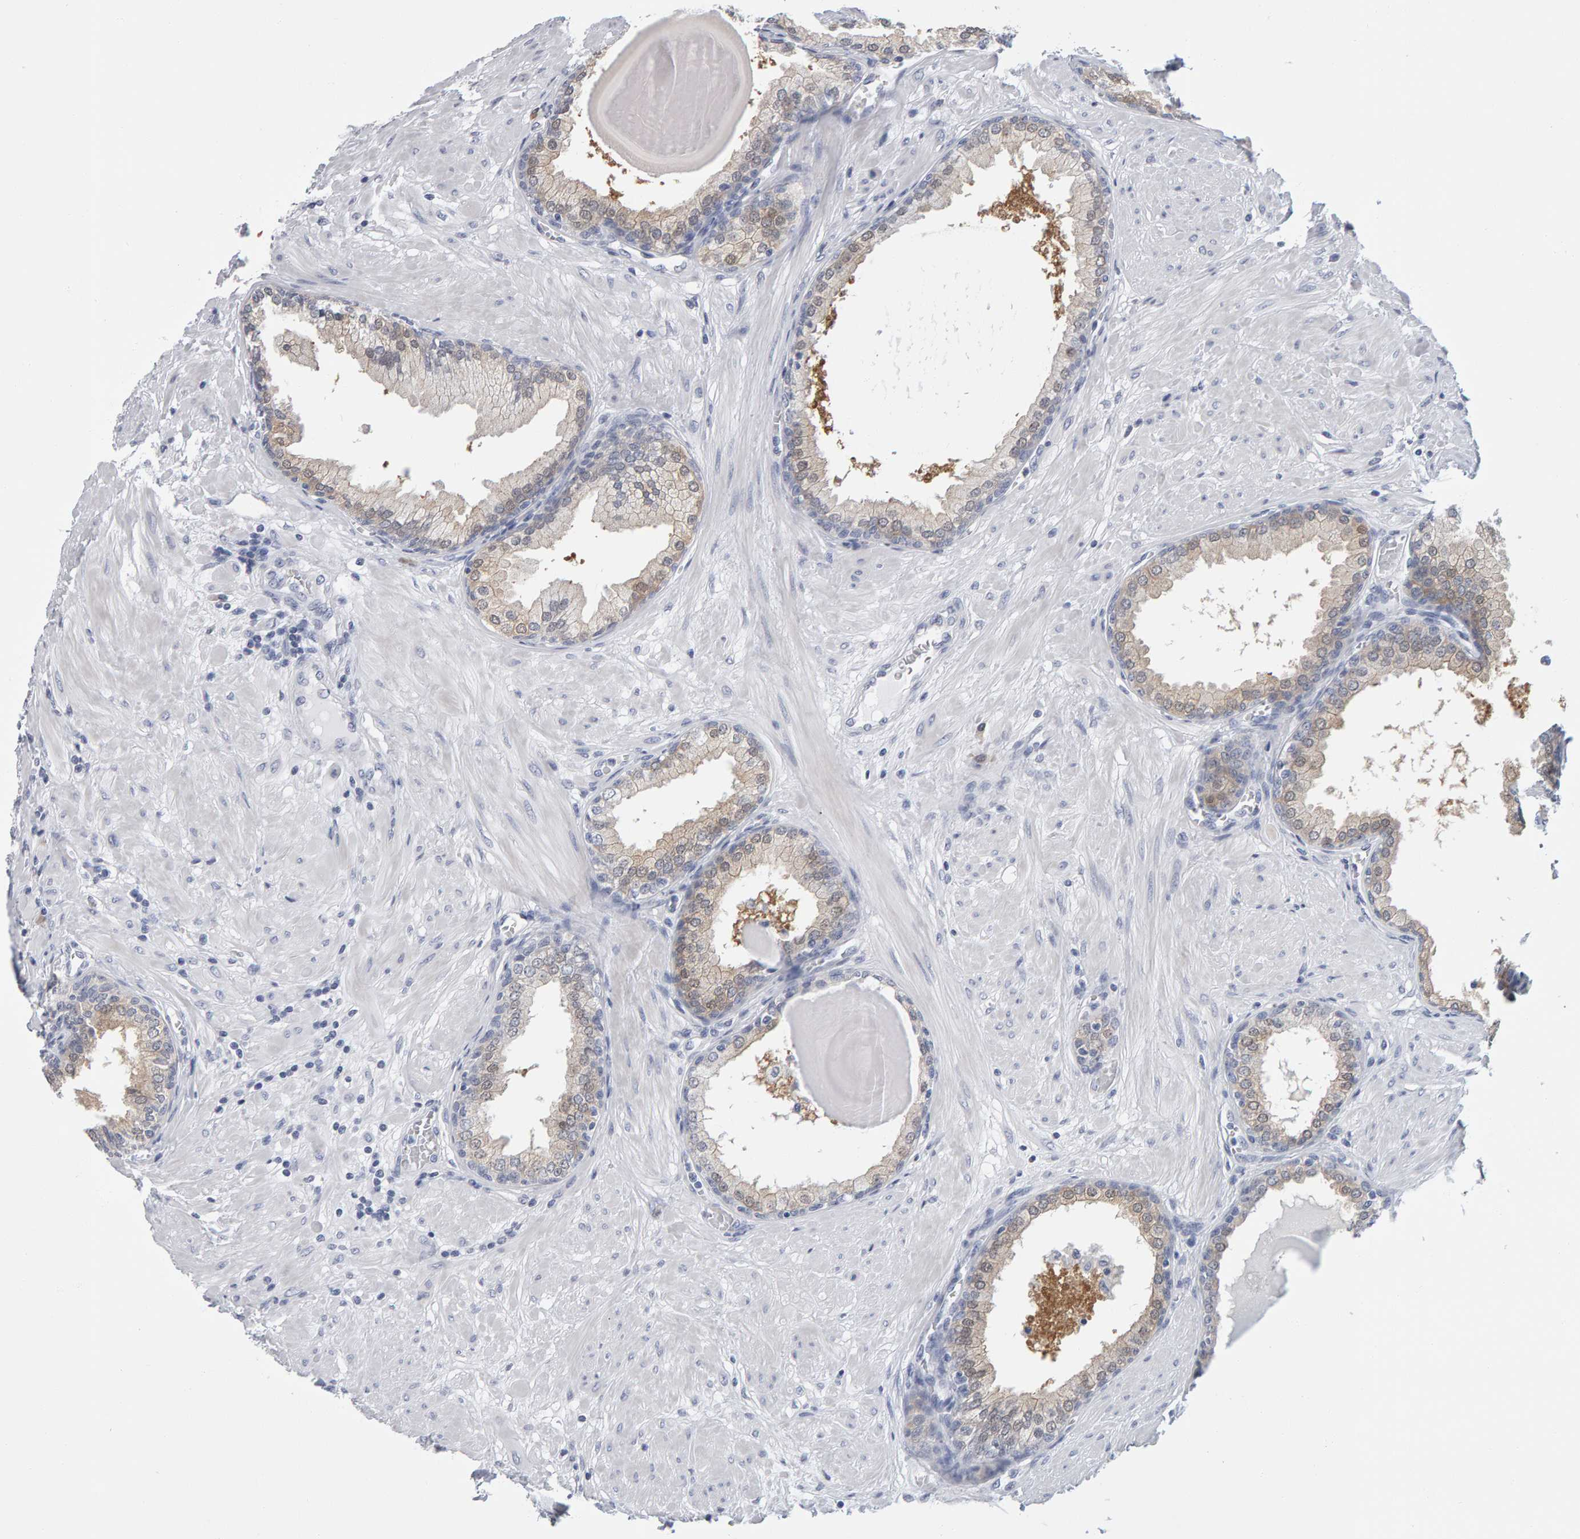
{"staining": {"intensity": "weak", "quantity": ">75%", "location": "cytoplasmic/membranous"}, "tissue": "prostate", "cell_type": "Glandular cells", "image_type": "normal", "snomed": [{"axis": "morphology", "description": "Normal tissue, NOS"}, {"axis": "topography", "description": "Prostate"}], "caption": "Protein staining by immunohistochemistry (IHC) shows weak cytoplasmic/membranous positivity in approximately >75% of glandular cells in normal prostate.", "gene": "CTH", "patient": {"sex": "male", "age": 51}}